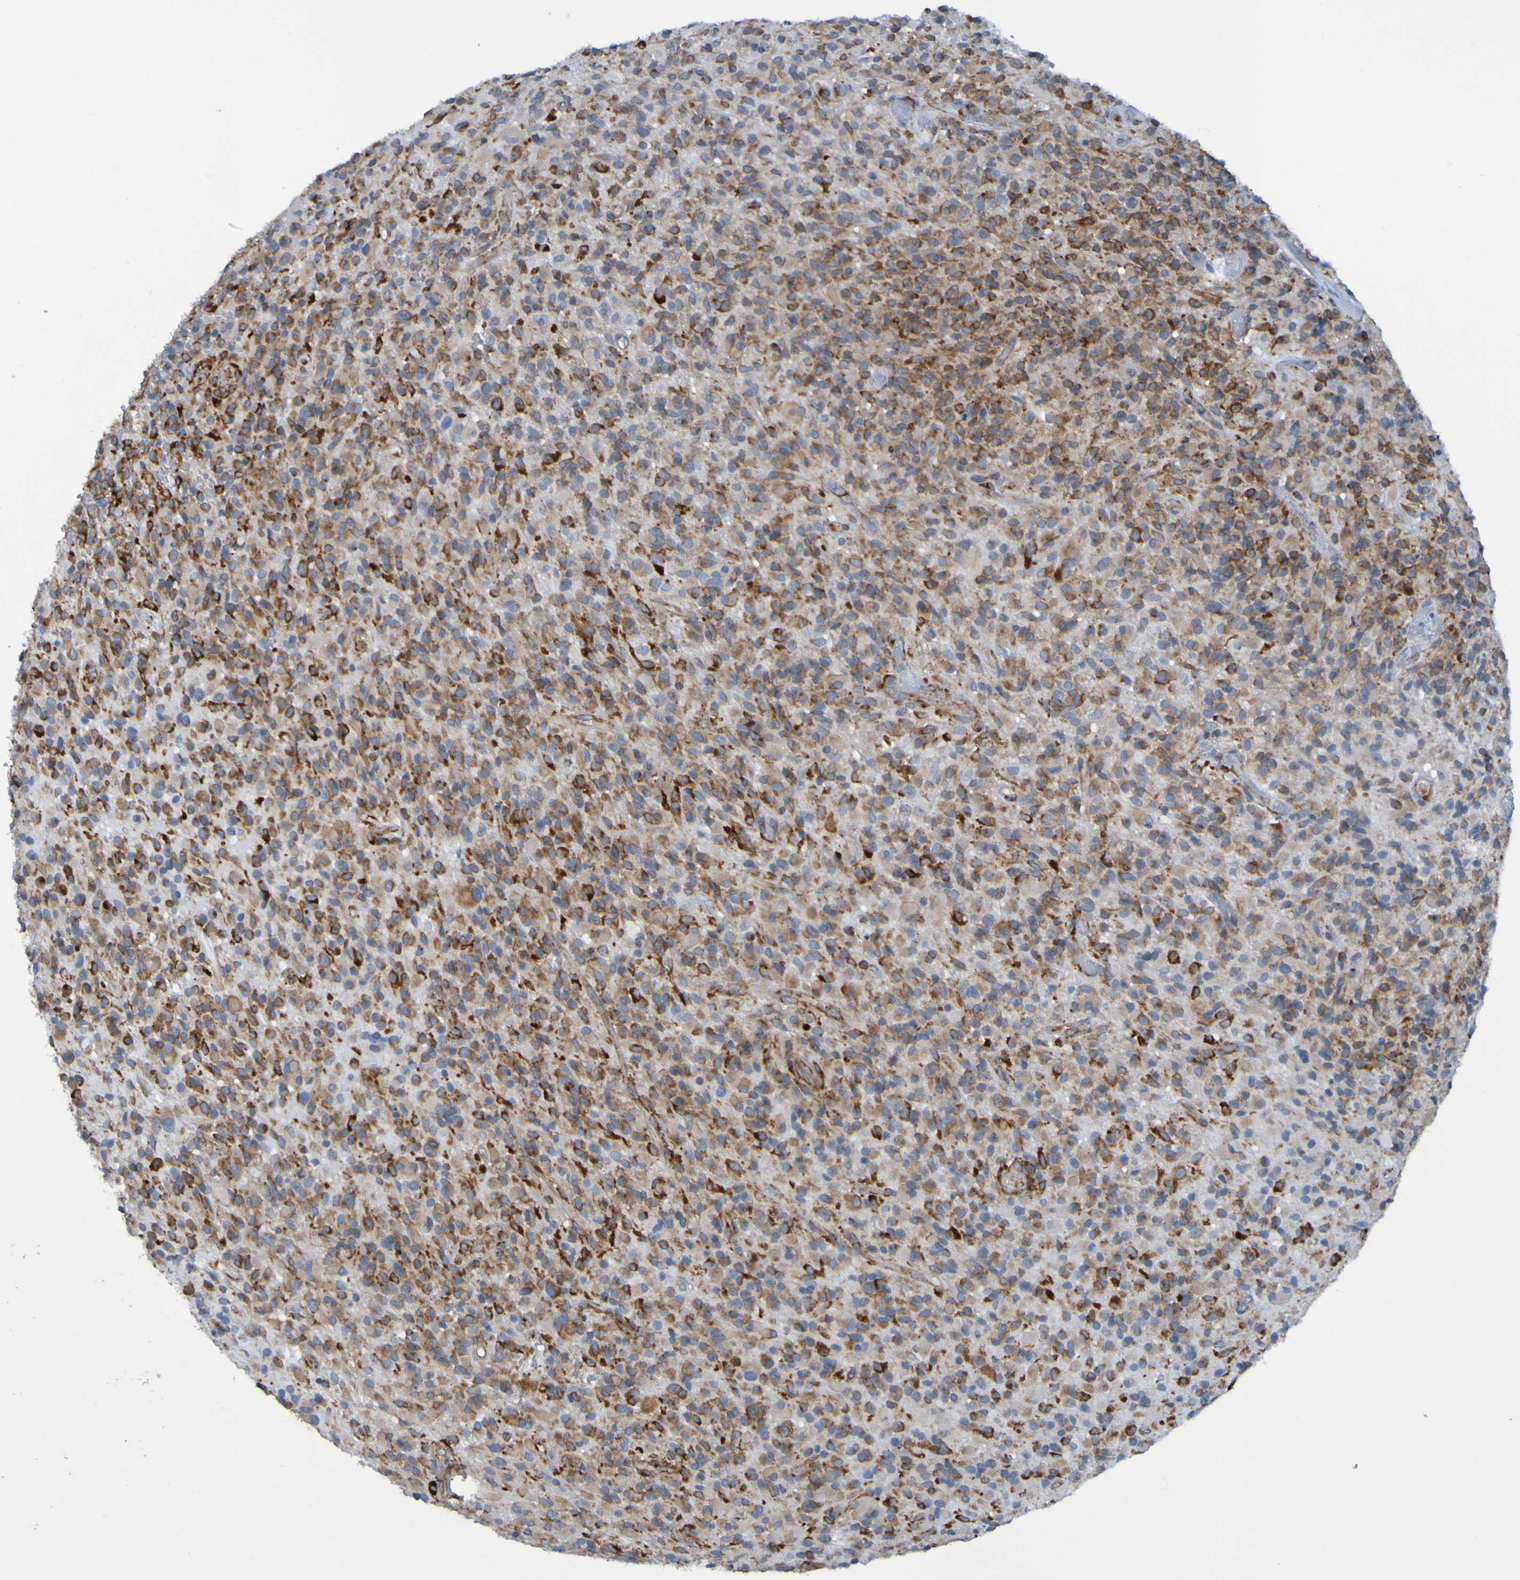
{"staining": {"intensity": "weak", "quantity": "25%-75%", "location": "cytoplasmic/membranous"}, "tissue": "glioma", "cell_type": "Tumor cells", "image_type": "cancer", "snomed": [{"axis": "morphology", "description": "Glioma, malignant, High grade"}, {"axis": "topography", "description": "Brain"}], "caption": "Glioma was stained to show a protein in brown. There is low levels of weak cytoplasmic/membranous positivity in about 25%-75% of tumor cells.", "gene": "SSR1", "patient": {"sex": "male", "age": 71}}